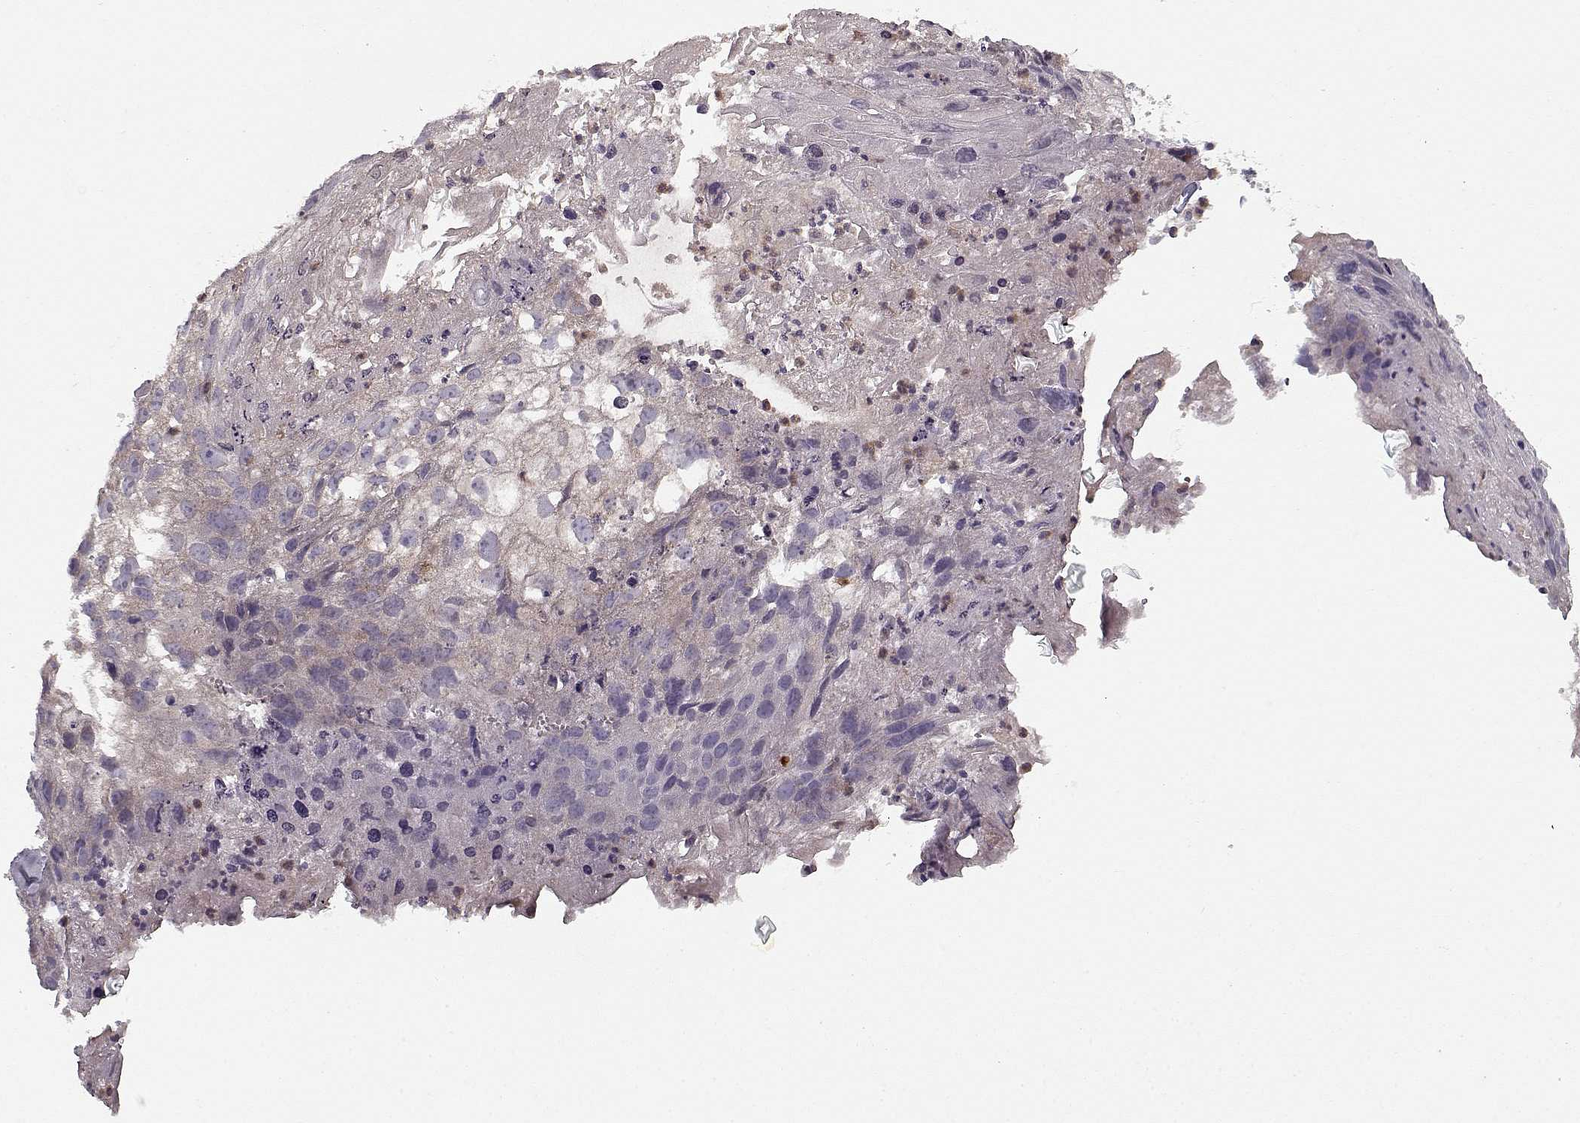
{"staining": {"intensity": "negative", "quantity": "none", "location": "none"}, "tissue": "cervical cancer", "cell_type": "Tumor cells", "image_type": "cancer", "snomed": [{"axis": "morphology", "description": "Squamous cell carcinoma, NOS"}, {"axis": "topography", "description": "Cervix"}], "caption": "This image is of cervical squamous cell carcinoma stained with immunohistochemistry to label a protein in brown with the nuclei are counter-stained blue. There is no staining in tumor cells. (Stains: DAB IHC with hematoxylin counter stain, Microscopy: brightfield microscopy at high magnification).", "gene": "UNC13D", "patient": {"sex": "female", "age": 53}}